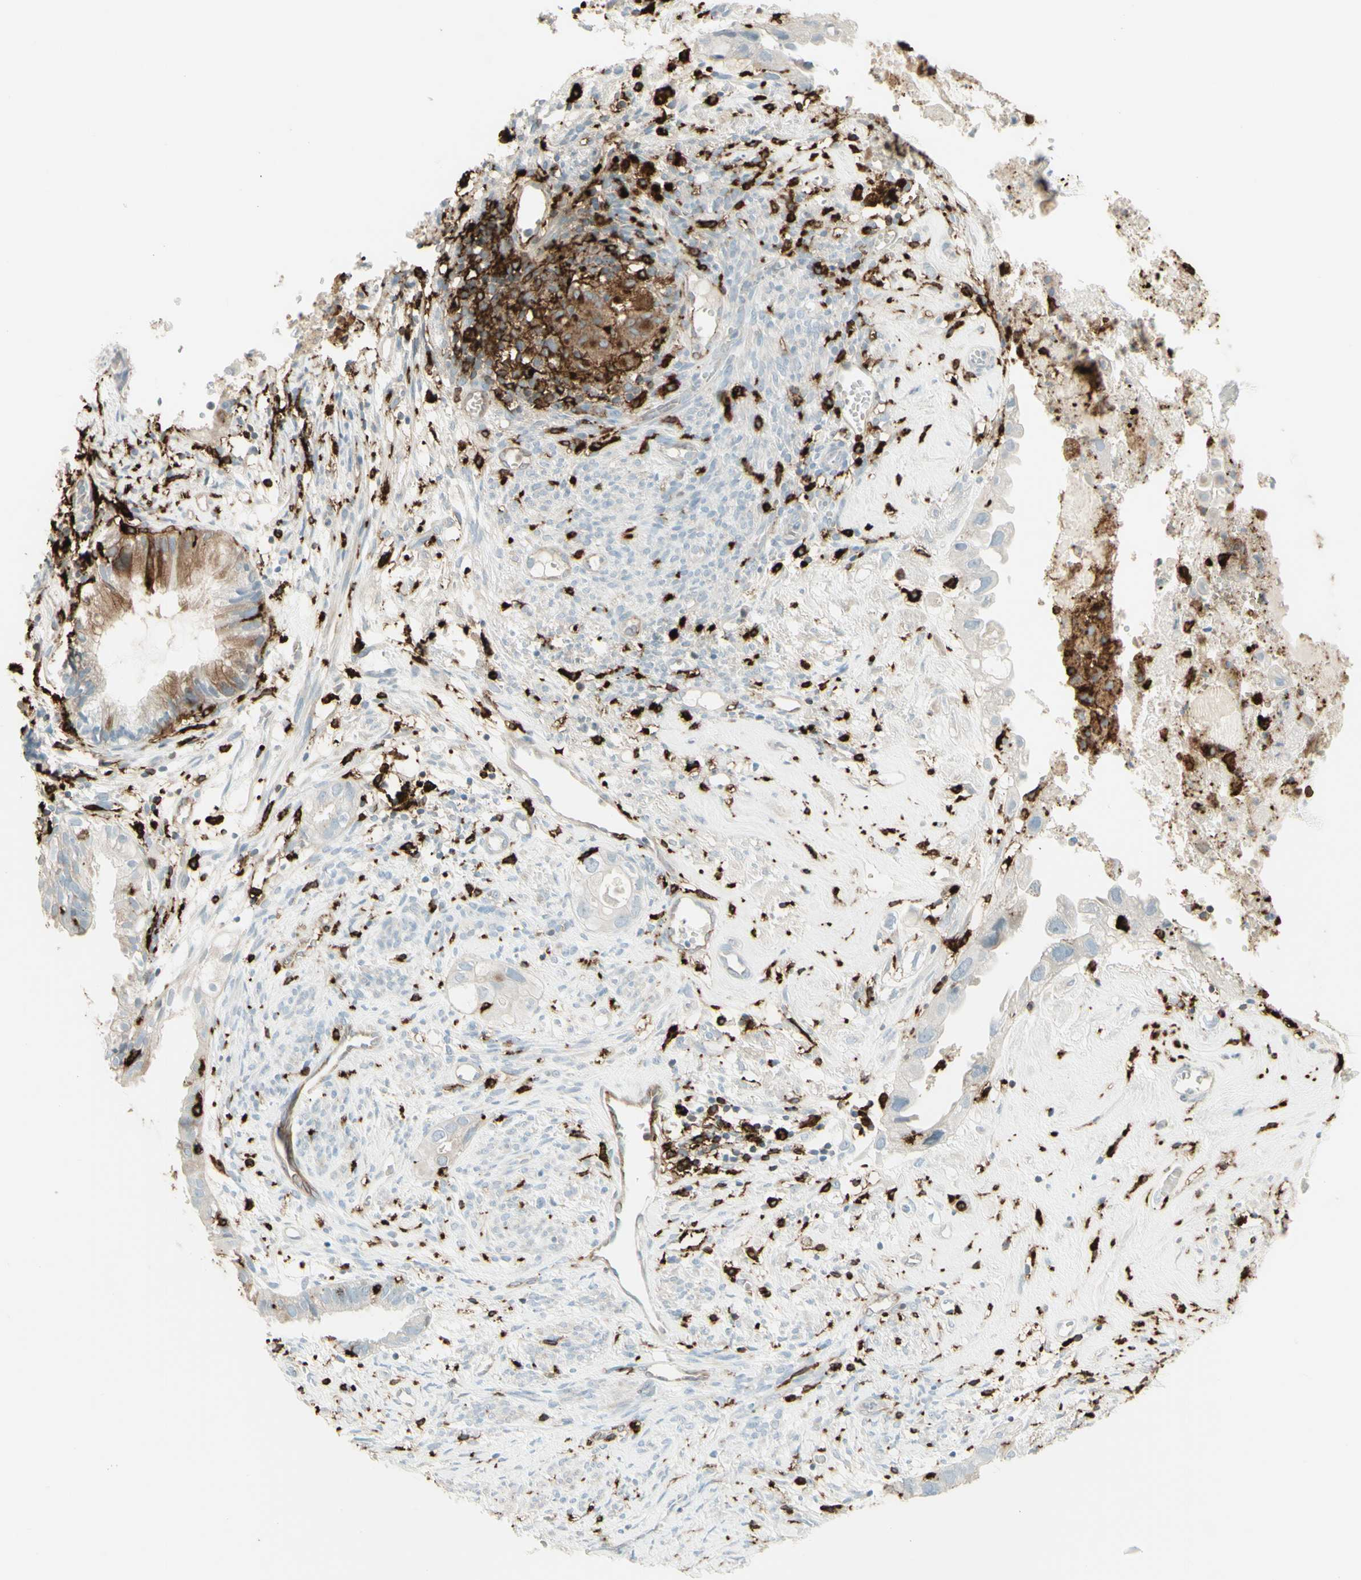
{"staining": {"intensity": "weak", "quantity": "<25%", "location": "cytoplasmic/membranous"}, "tissue": "cervical cancer", "cell_type": "Tumor cells", "image_type": "cancer", "snomed": [{"axis": "morphology", "description": "Normal tissue, NOS"}, {"axis": "morphology", "description": "Adenocarcinoma, NOS"}, {"axis": "topography", "description": "Cervix"}, {"axis": "topography", "description": "Endometrium"}], "caption": "IHC image of human cervical cancer stained for a protein (brown), which exhibits no staining in tumor cells.", "gene": "HLA-DPB1", "patient": {"sex": "female", "age": 86}}